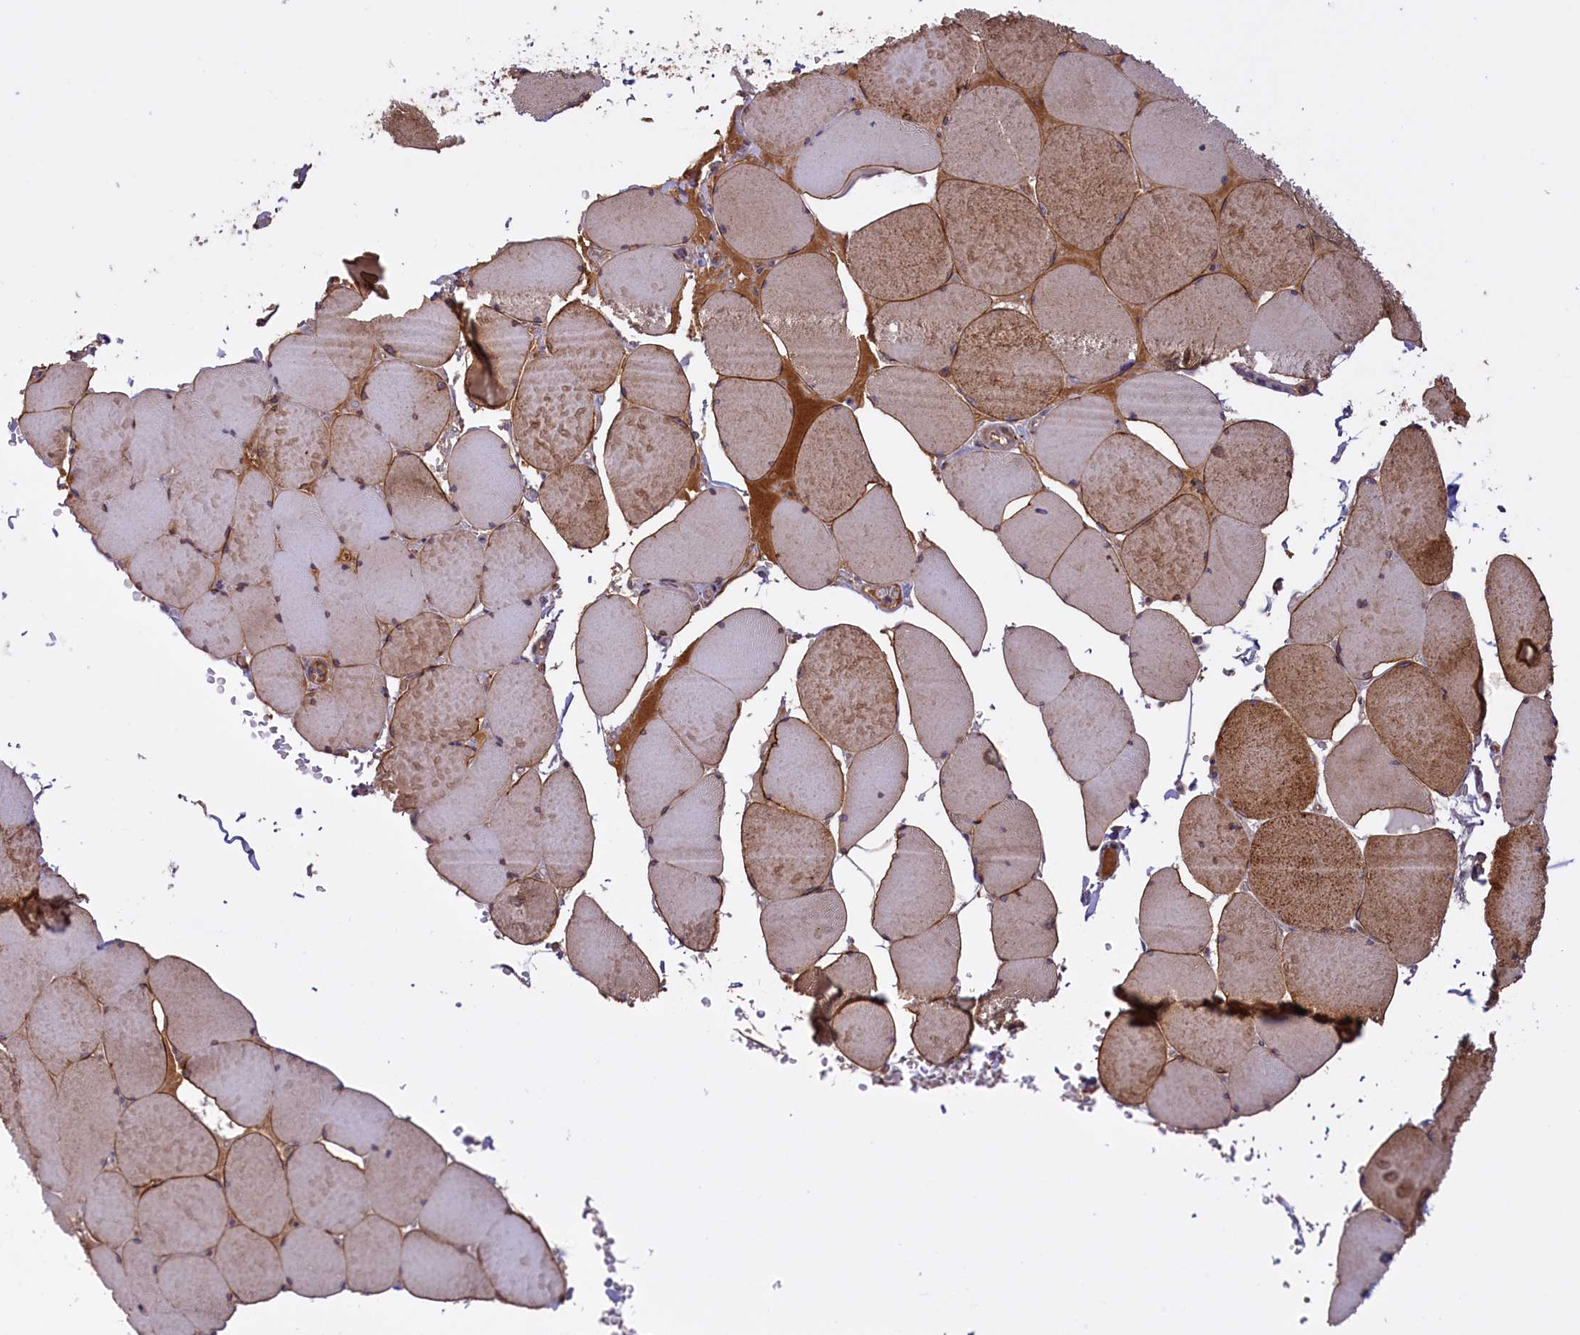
{"staining": {"intensity": "moderate", "quantity": "25%-75%", "location": "cytoplasmic/membranous"}, "tissue": "skeletal muscle", "cell_type": "Myocytes", "image_type": "normal", "snomed": [{"axis": "morphology", "description": "Normal tissue, NOS"}, {"axis": "topography", "description": "Skeletal muscle"}, {"axis": "topography", "description": "Head-Neck"}], "caption": "High-magnification brightfield microscopy of benign skeletal muscle stained with DAB (brown) and counterstained with hematoxylin (blue). myocytes exhibit moderate cytoplasmic/membranous expression is seen in about25%-75% of cells.", "gene": "RRAD", "patient": {"sex": "male", "age": 66}}